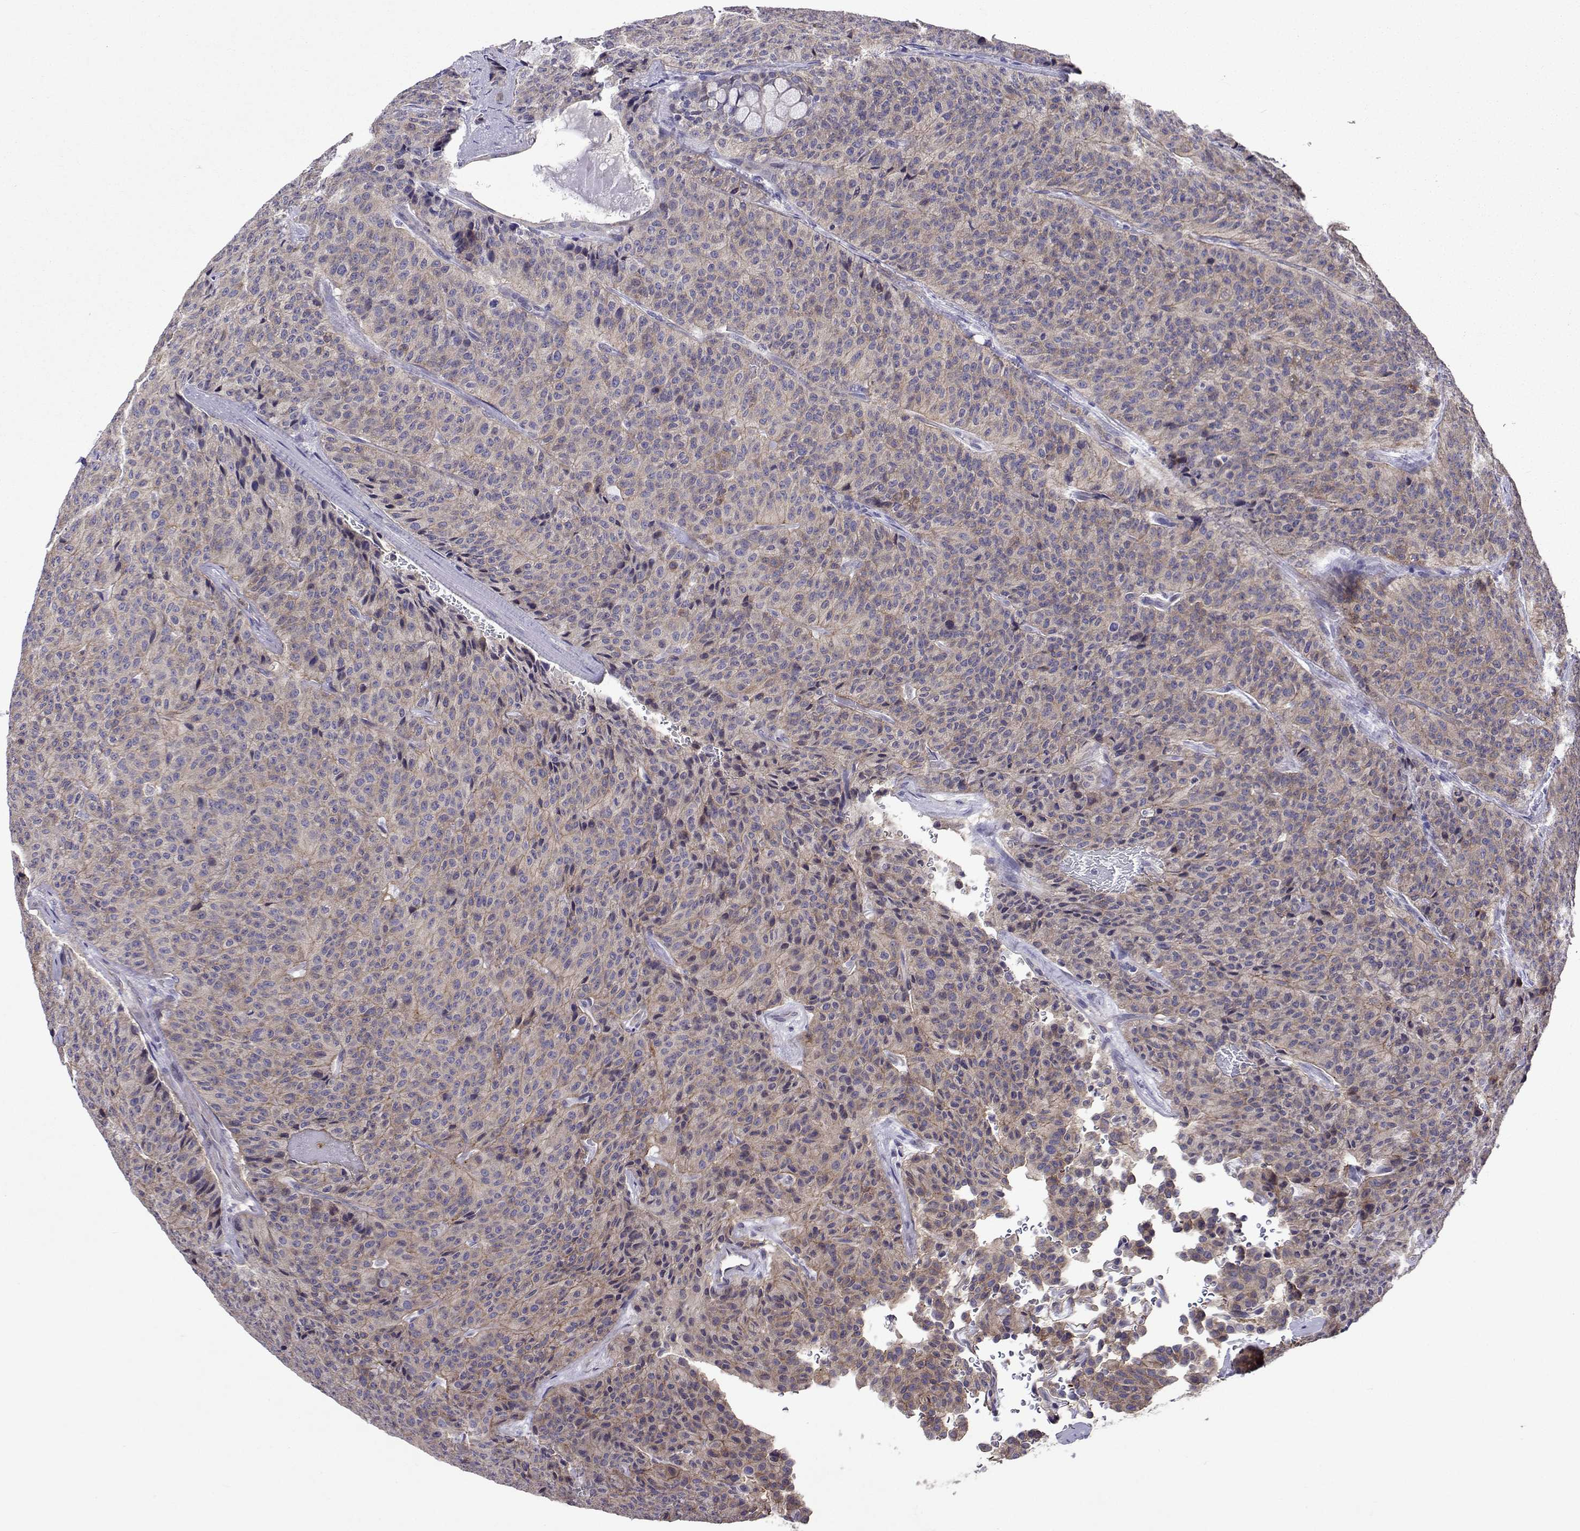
{"staining": {"intensity": "negative", "quantity": "none", "location": "none"}, "tissue": "carcinoid", "cell_type": "Tumor cells", "image_type": "cancer", "snomed": [{"axis": "morphology", "description": "Carcinoid, malignant, NOS"}, {"axis": "topography", "description": "Lung"}], "caption": "A high-resolution micrograph shows immunohistochemistry staining of carcinoid, which exhibits no significant staining in tumor cells.", "gene": "TARBP2", "patient": {"sex": "male", "age": 71}}